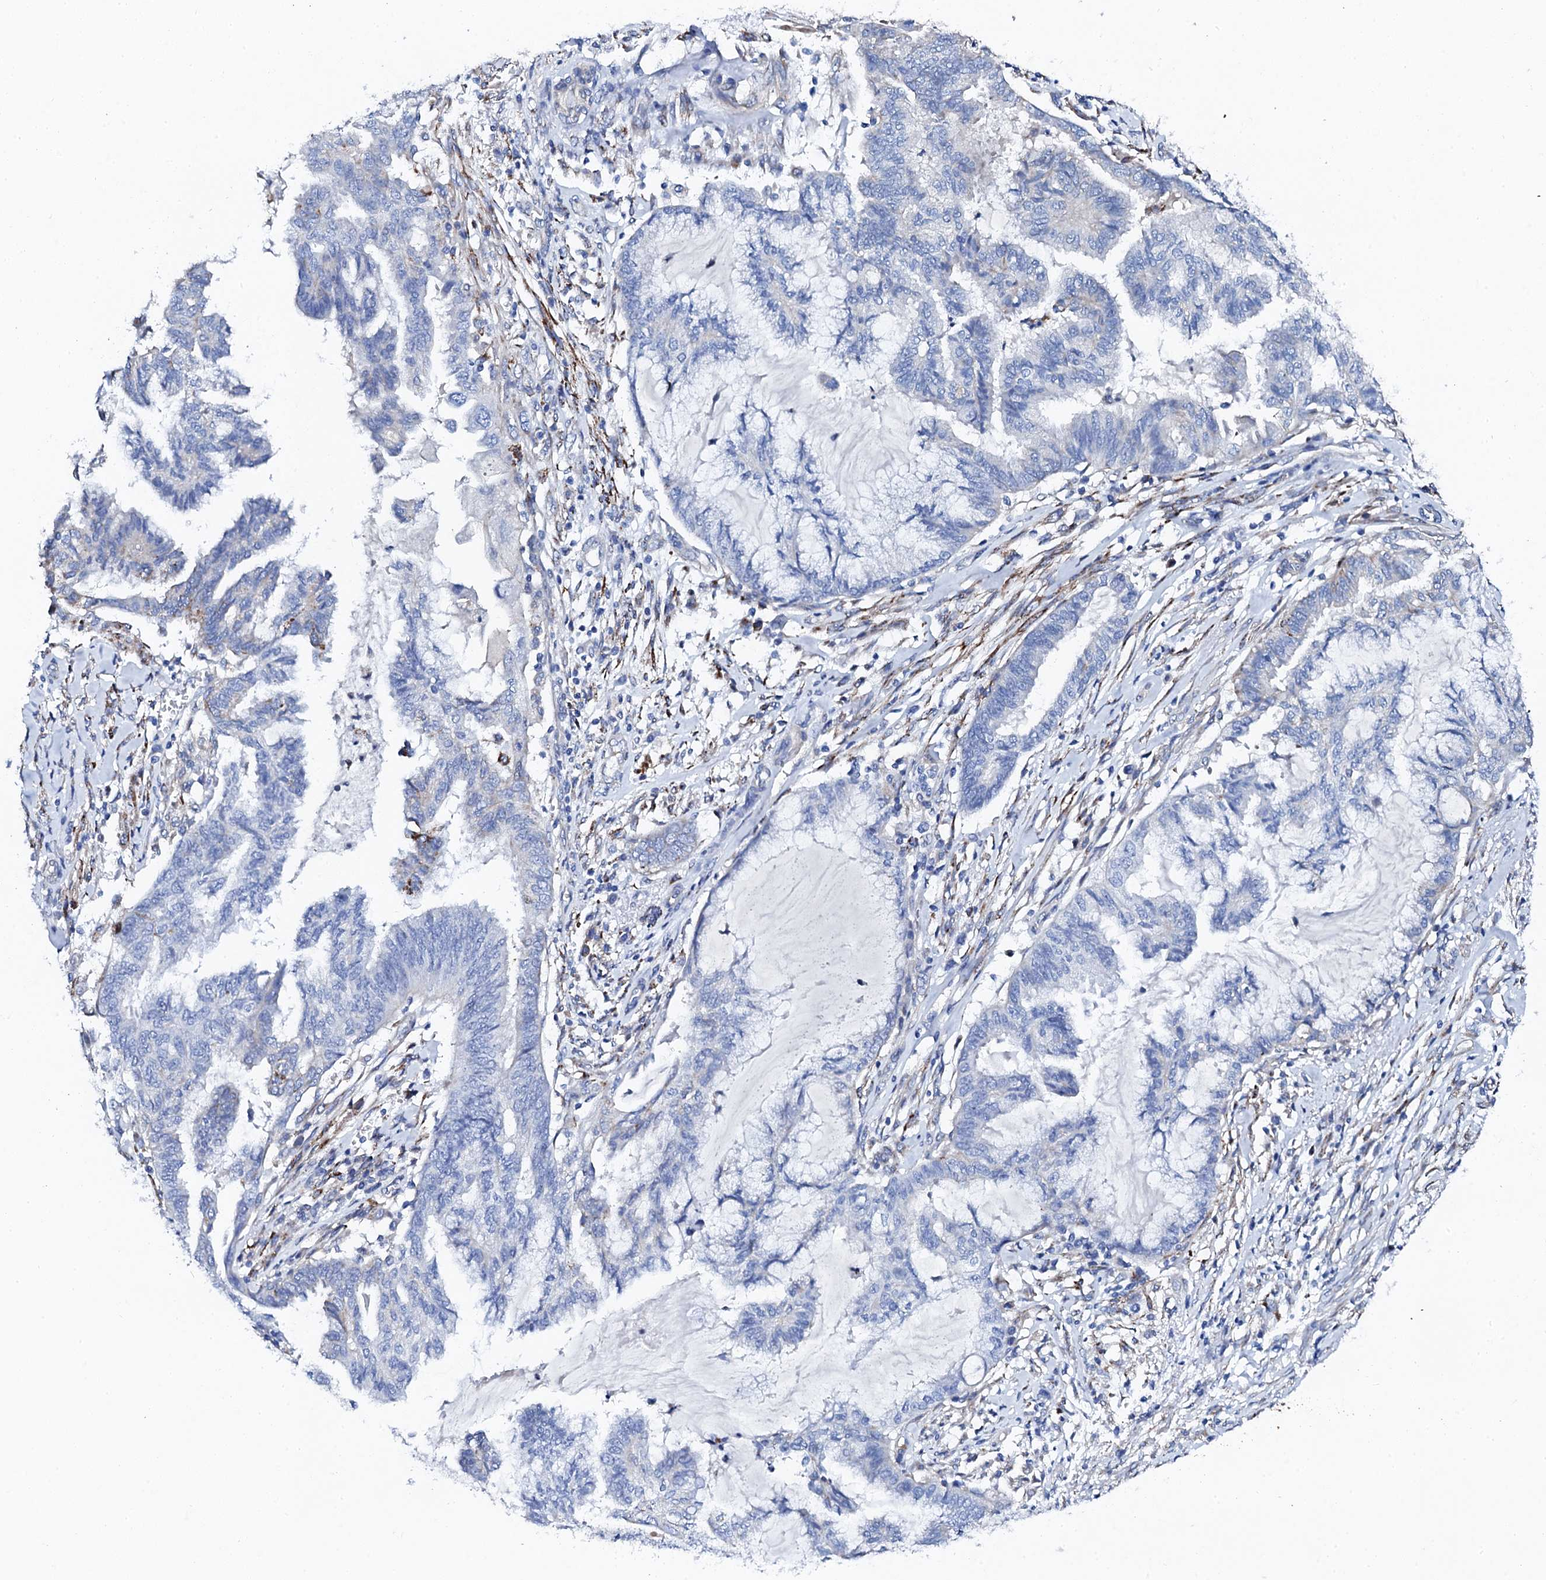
{"staining": {"intensity": "negative", "quantity": "none", "location": "none"}, "tissue": "endometrial cancer", "cell_type": "Tumor cells", "image_type": "cancer", "snomed": [{"axis": "morphology", "description": "Adenocarcinoma, NOS"}, {"axis": "topography", "description": "Endometrium"}], "caption": "The histopathology image shows no staining of tumor cells in endometrial cancer.", "gene": "KLHL32", "patient": {"sex": "female", "age": 86}}